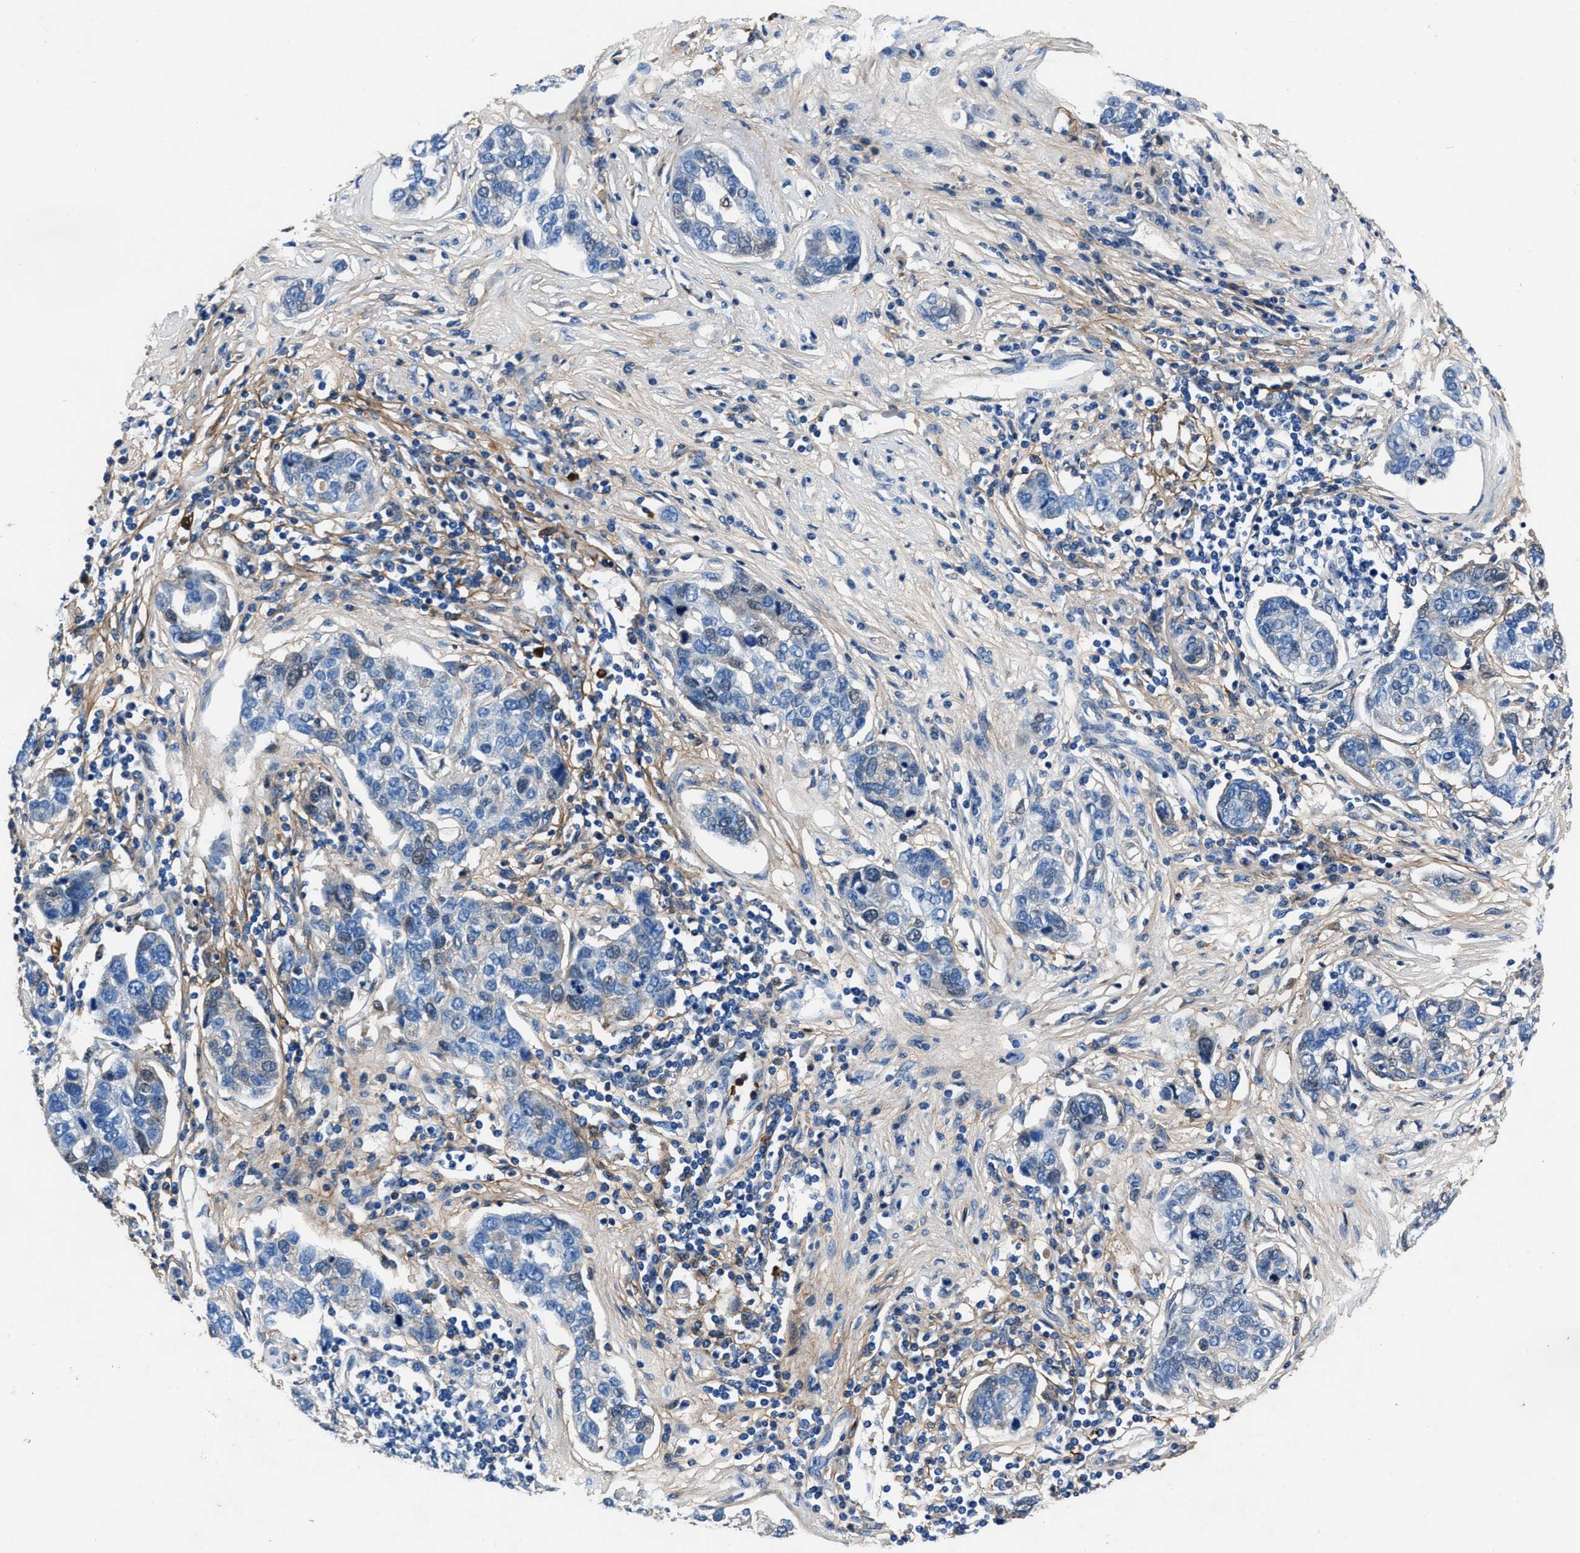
{"staining": {"intensity": "negative", "quantity": "none", "location": "none"}, "tissue": "pancreatic cancer", "cell_type": "Tumor cells", "image_type": "cancer", "snomed": [{"axis": "morphology", "description": "Adenocarcinoma, NOS"}, {"axis": "topography", "description": "Pancreas"}], "caption": "This is a image of immunohistochemistry (IHC) staining of pancreatic cancer, which shows no positivity in tumor cells.", "gene": "FGL2", "patient": {"sex": "female", "age": 61}}